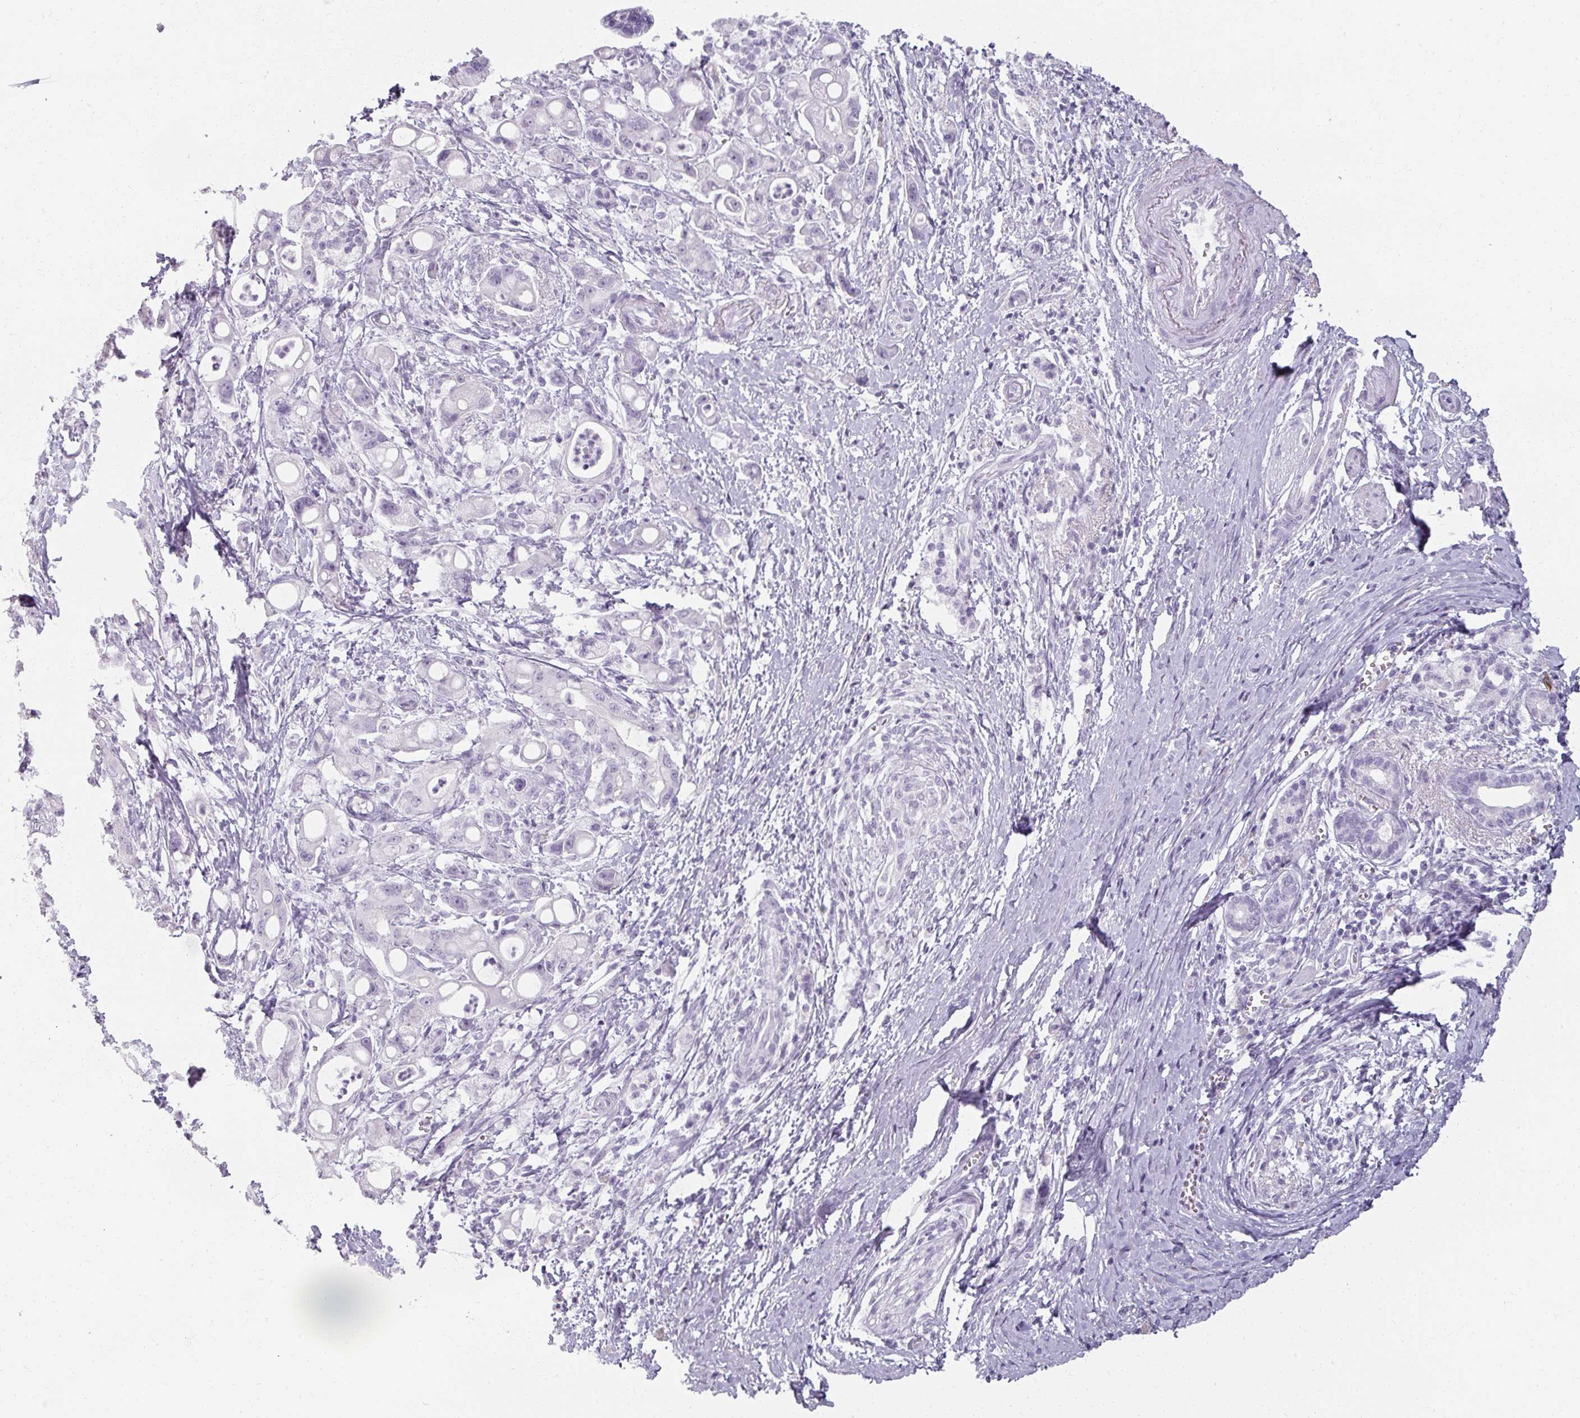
{"staining": {"intensity": "negative", "quantity": "none", "location": "none"}, "tissue": "pancreatic cancer", "cell_type": "Tumor cells", "image_type": "cancer", "snomed": [{"axis": "morphology", "description": "Adenocarcinoma, NOS"}, {"axis": "topography", "description": "Pancreas"}], "caption": "An immunohistochemistry (IHC) photomicrograph of pancreatic adenocarcinoma is shown. There is no staining in tumor cells of pancreatic adenocarcinoma.", "gene": "REG3G", "patient": {"sex": "male", "age": 68}}